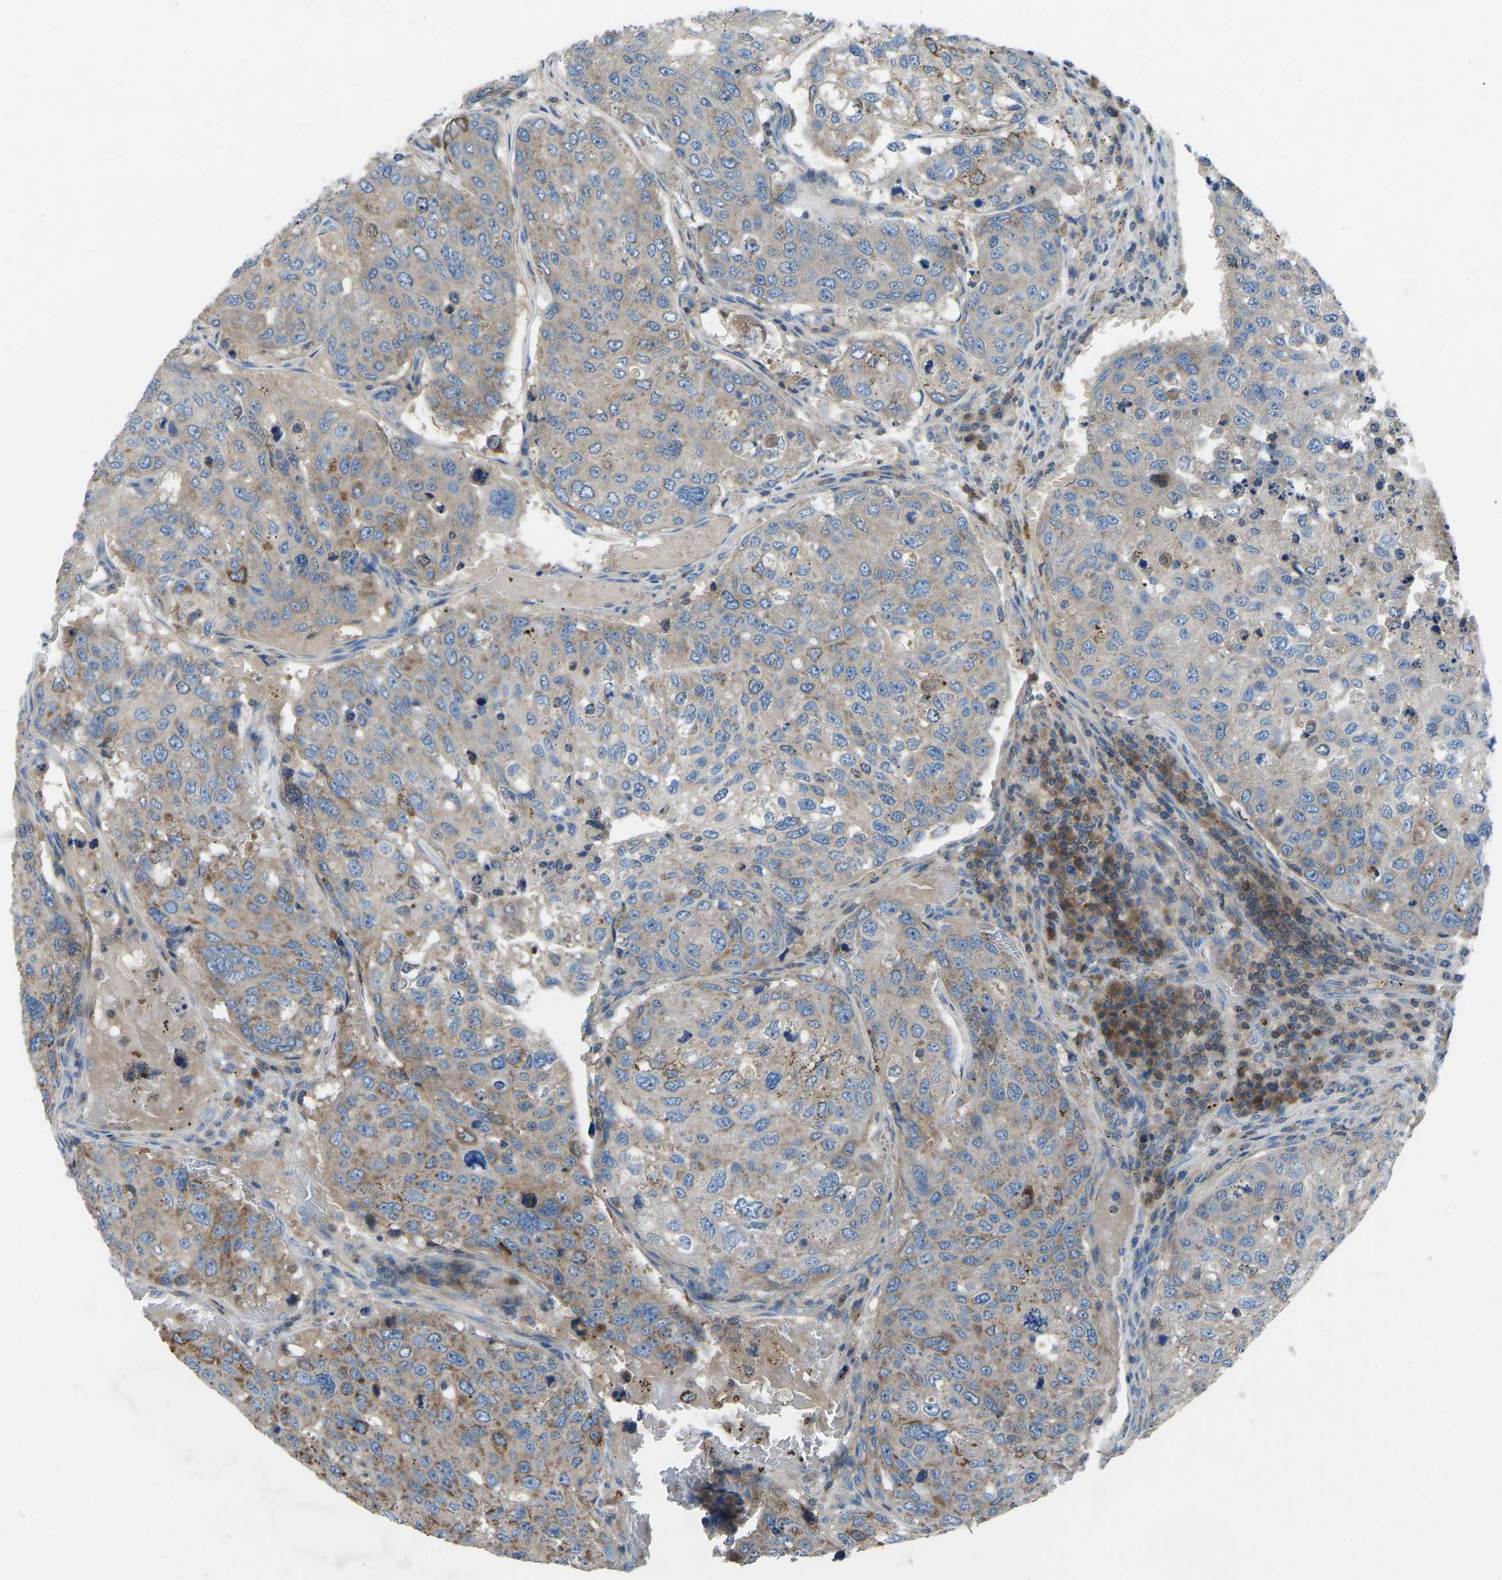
{"staining": {"intensity": "moderate", "quantity": "<25%", "location": "cytoplasmic/membranous"}, "tissue": "urothelial cancer", "cell_type": "Tumor cells", "image_type": "cancer", "snomed": [{"axis": "morphology", "description": "Urothelial carcinoma, High grade"}, {"axis": "topography", "description": "Lymph node"}, {"axis": "topography", "description": "Urinary bladder"}], "caption": "Brown immunohistochemical staining in human urothelial cancer reveals moderate cytoplasmic/membranous expression in about <25% of tumor cells. (DAB (3,3'-diaminobenzidine) = brown stain, brightfield microscopy at high magnification).", "gene": "GRK6", "patient": {"sex": "male", "age": 51}}